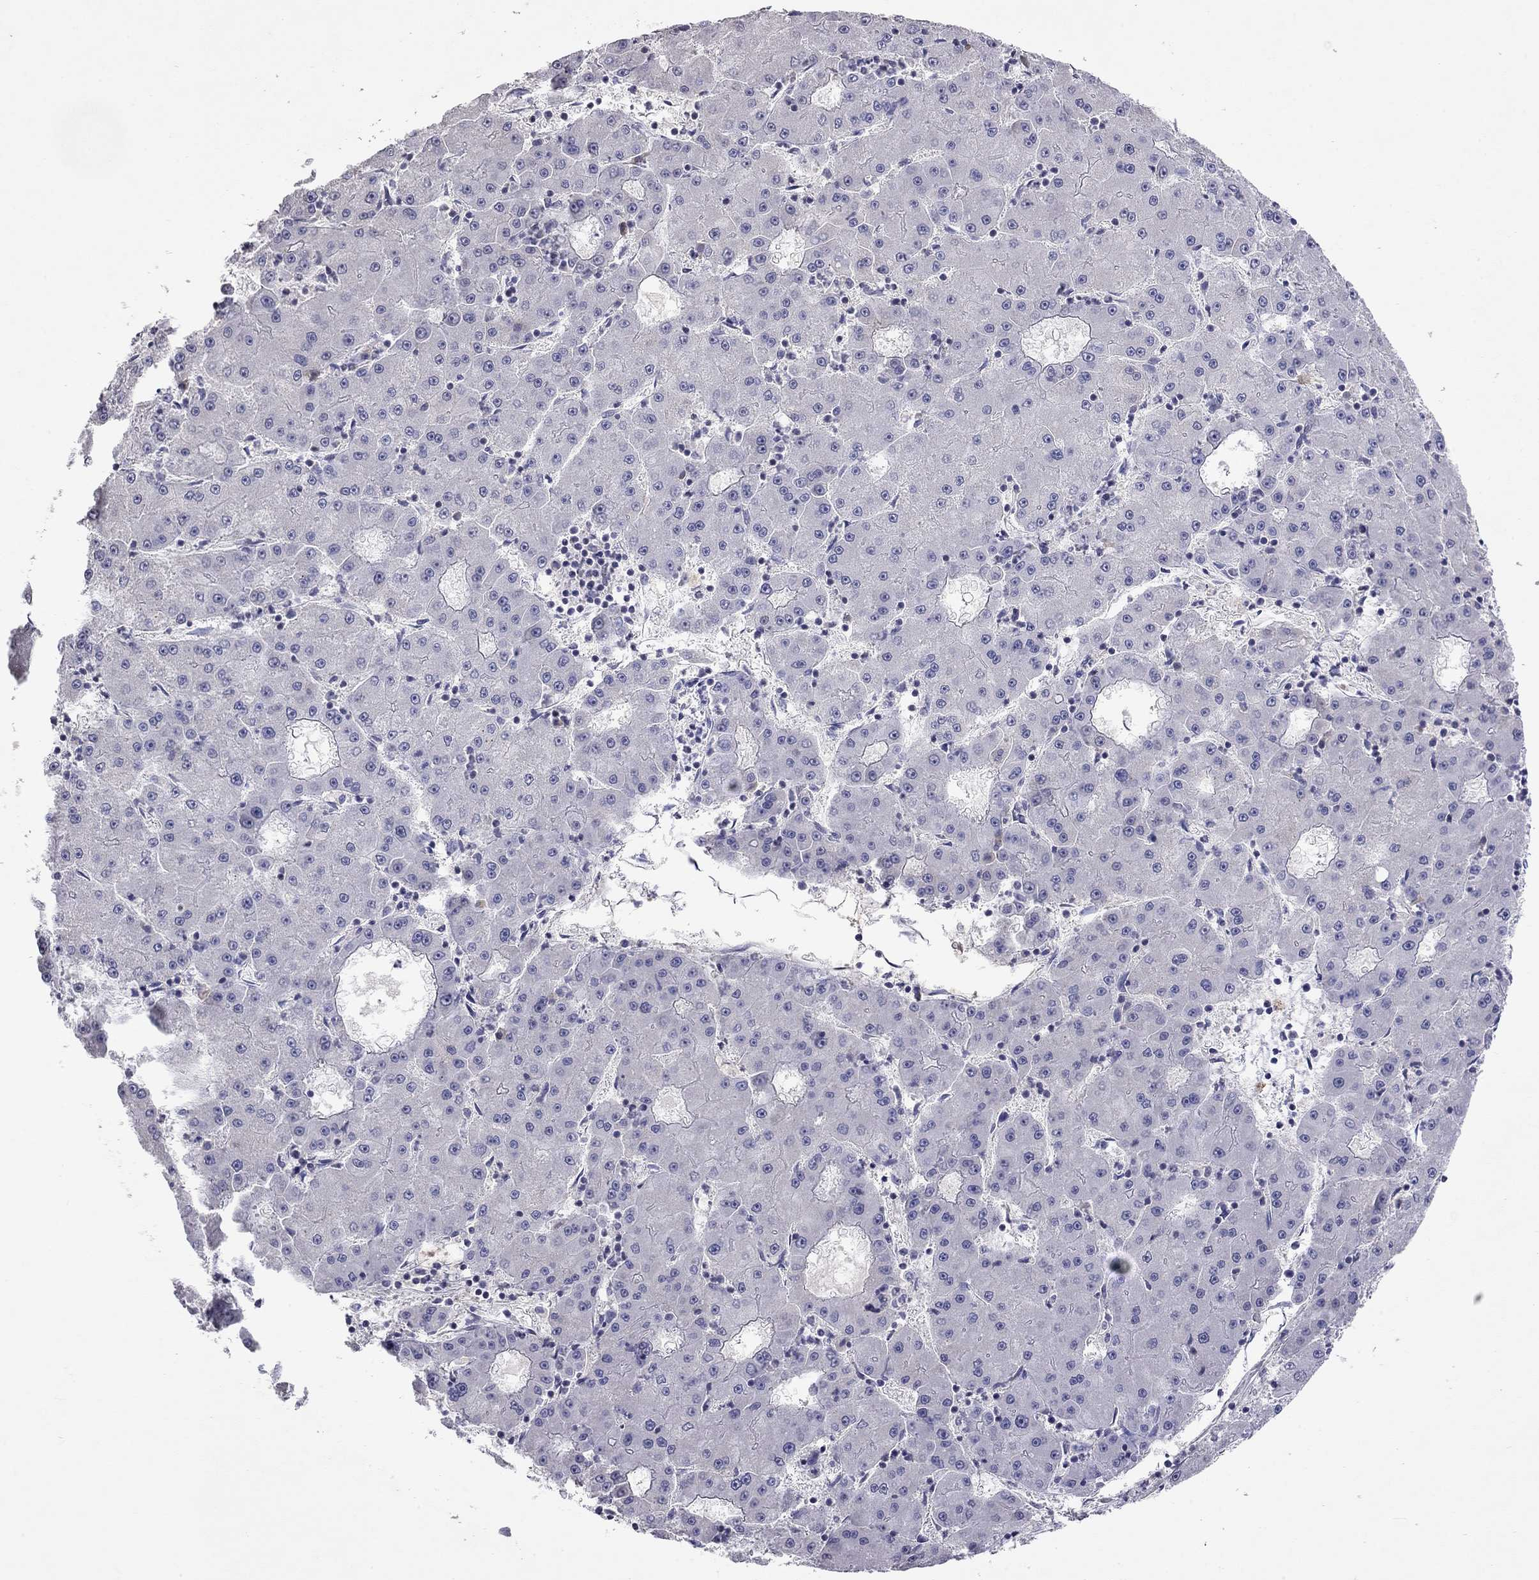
{"staining": {"intensity": "negative", "quantity": "none", "location": "none"}, "tissue": "liver cancer", "cell_type": "Tumor cells", "image_type": "cancer", "snomed": [{"axis": "morphology", "description": "Carcinoma, Hepatocellular, NOS"}, {"axis": "topography", "description": "Liver"}], "caption": "Immunohistochemical staining of human liver cancer (hepatocellular carcinoma) shows no significant expression in tumor cells.", "gene": "WNK3", "patient": {"sex": "male", "age": 73}}